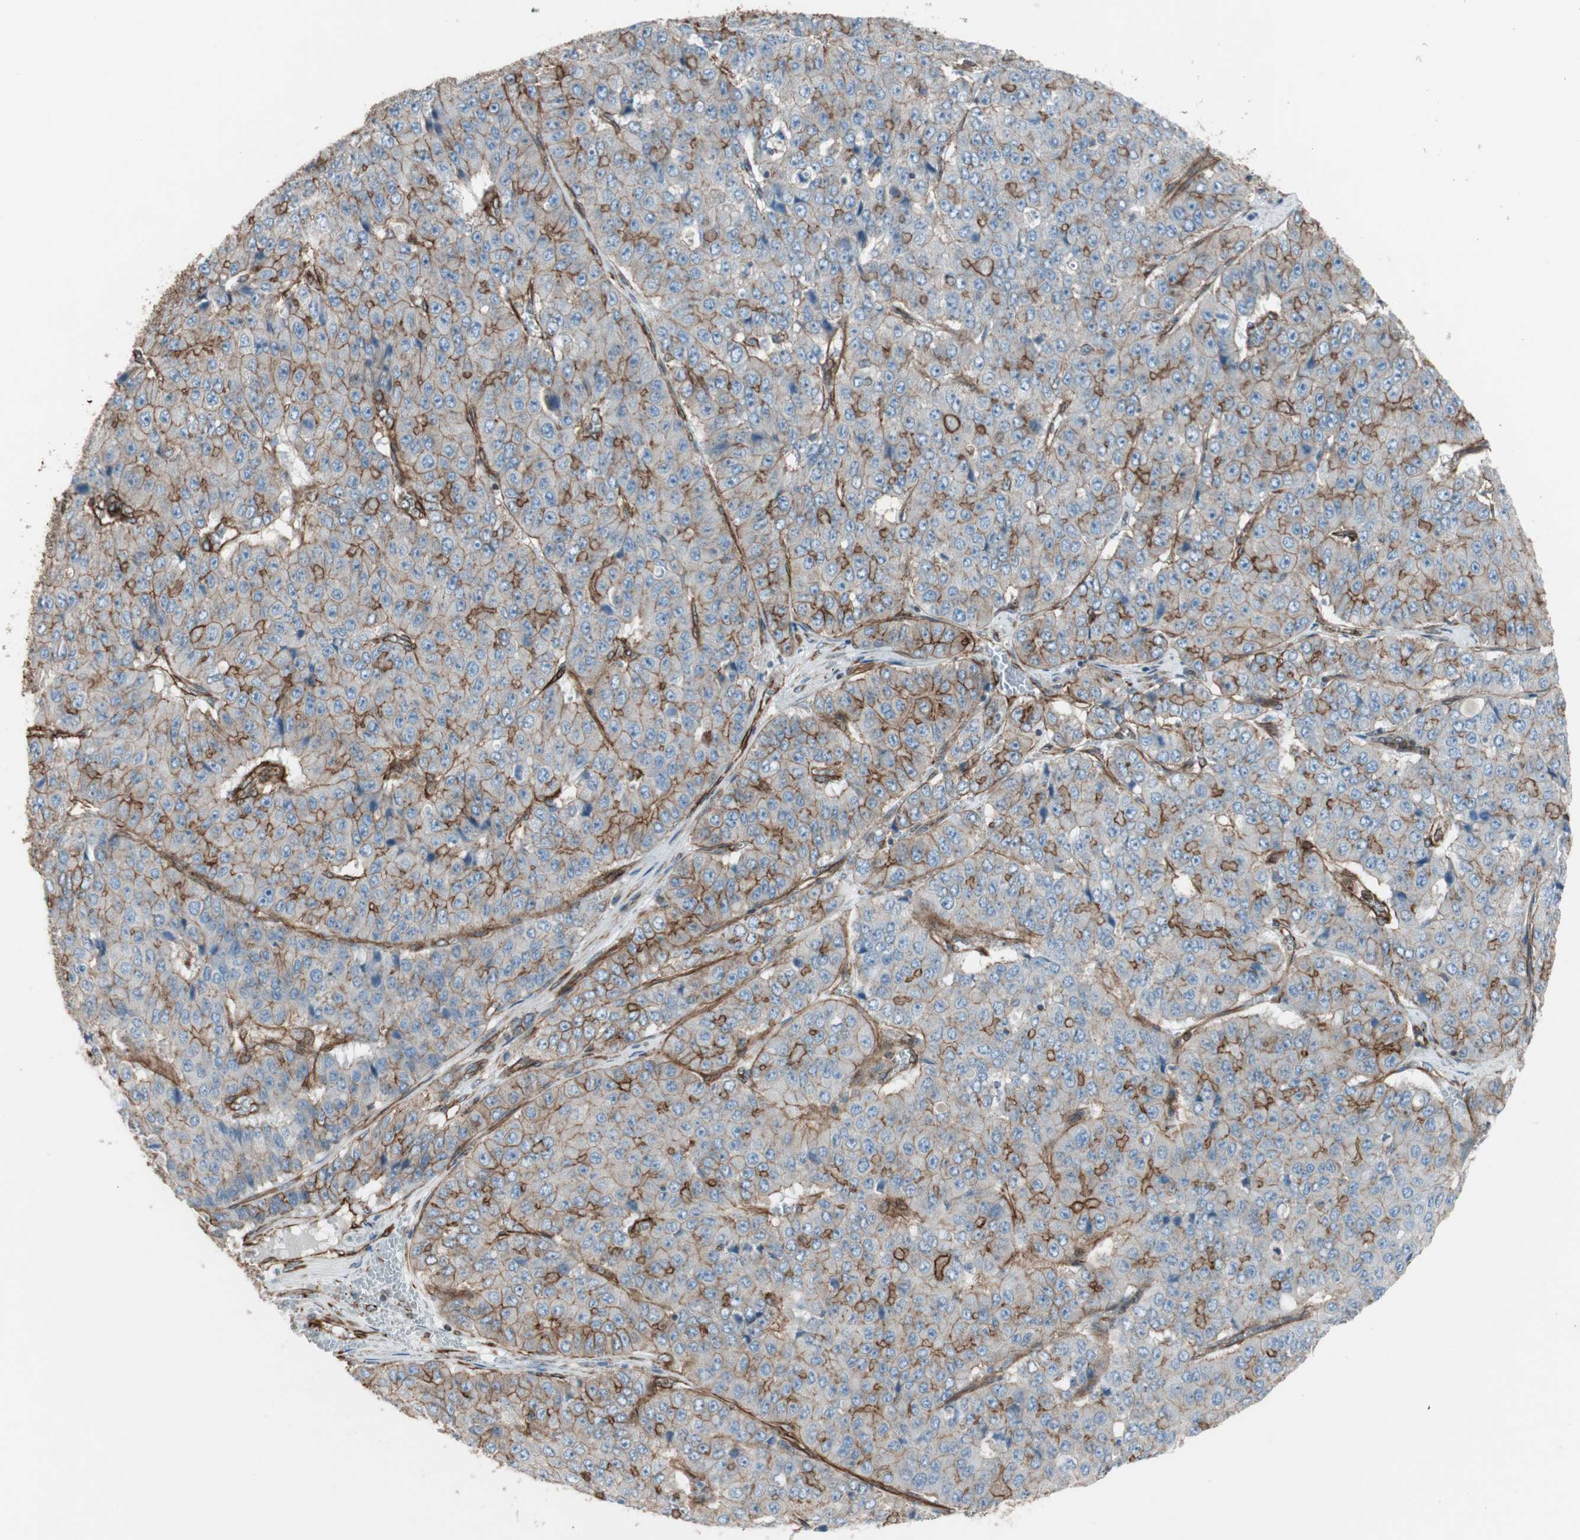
{"staining": {"intensity": "moderate", "quantity": ">75%", "location": "cytoplasmic/membranous"}, "tissue": "pancreatic cancer", "cell_type": "Tumor cells", "image_type": "cancer", "snomed": [{"axis": "morphology", "description": "Adenocarcinoma, NOS"}, {"axis": "topography", "description": "Pancreas"}], "caption": "This is an image of immunohistochemistry (IHC) staining of pancreatic adenocarcinoma, which shows moderate positivity in the cytoplasmic/membranous of tumor cells.", "gene": "TCTA", "patient": {"sex": "male", "age": 50}}